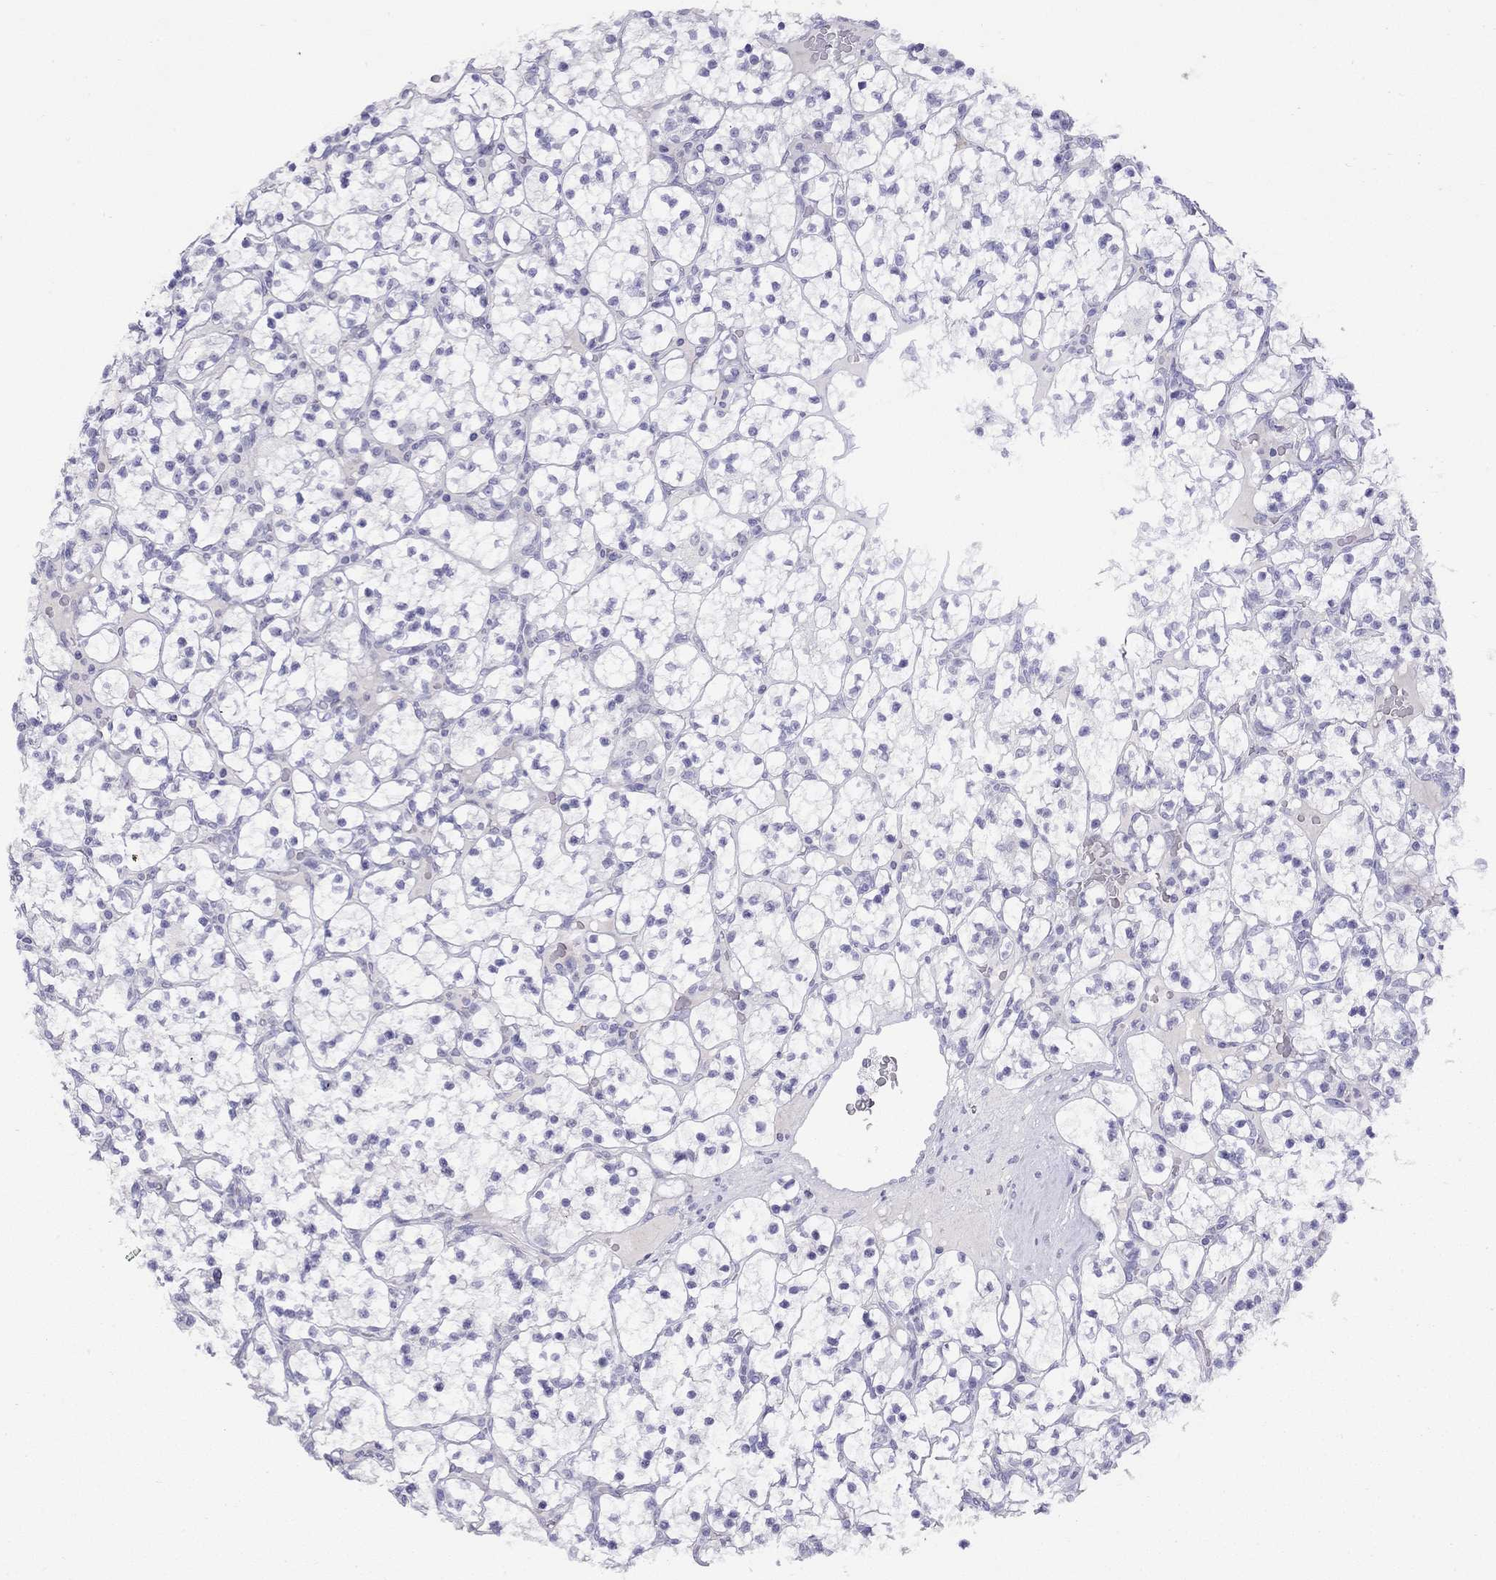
{"staining": {"intensity": "negative", "quantity": "none", "location": "none"}, "tissue": "renal cancer", "cell_type": "Tumor cells", "image_type": "cancer", "snomed": [{"axis": "morphology", "description": "Adenocarcinoma, NOS"}, {"axis": "topography", "description": "Kidney"}], "caption": "IHC photomicrograph of human renal cancer (adenocarcinoma) stained for a protein (brown), which demonstrates no staining in tumor cells.", "gene": "CPNE4", "patient": {"sex": "female", "age": 89}}